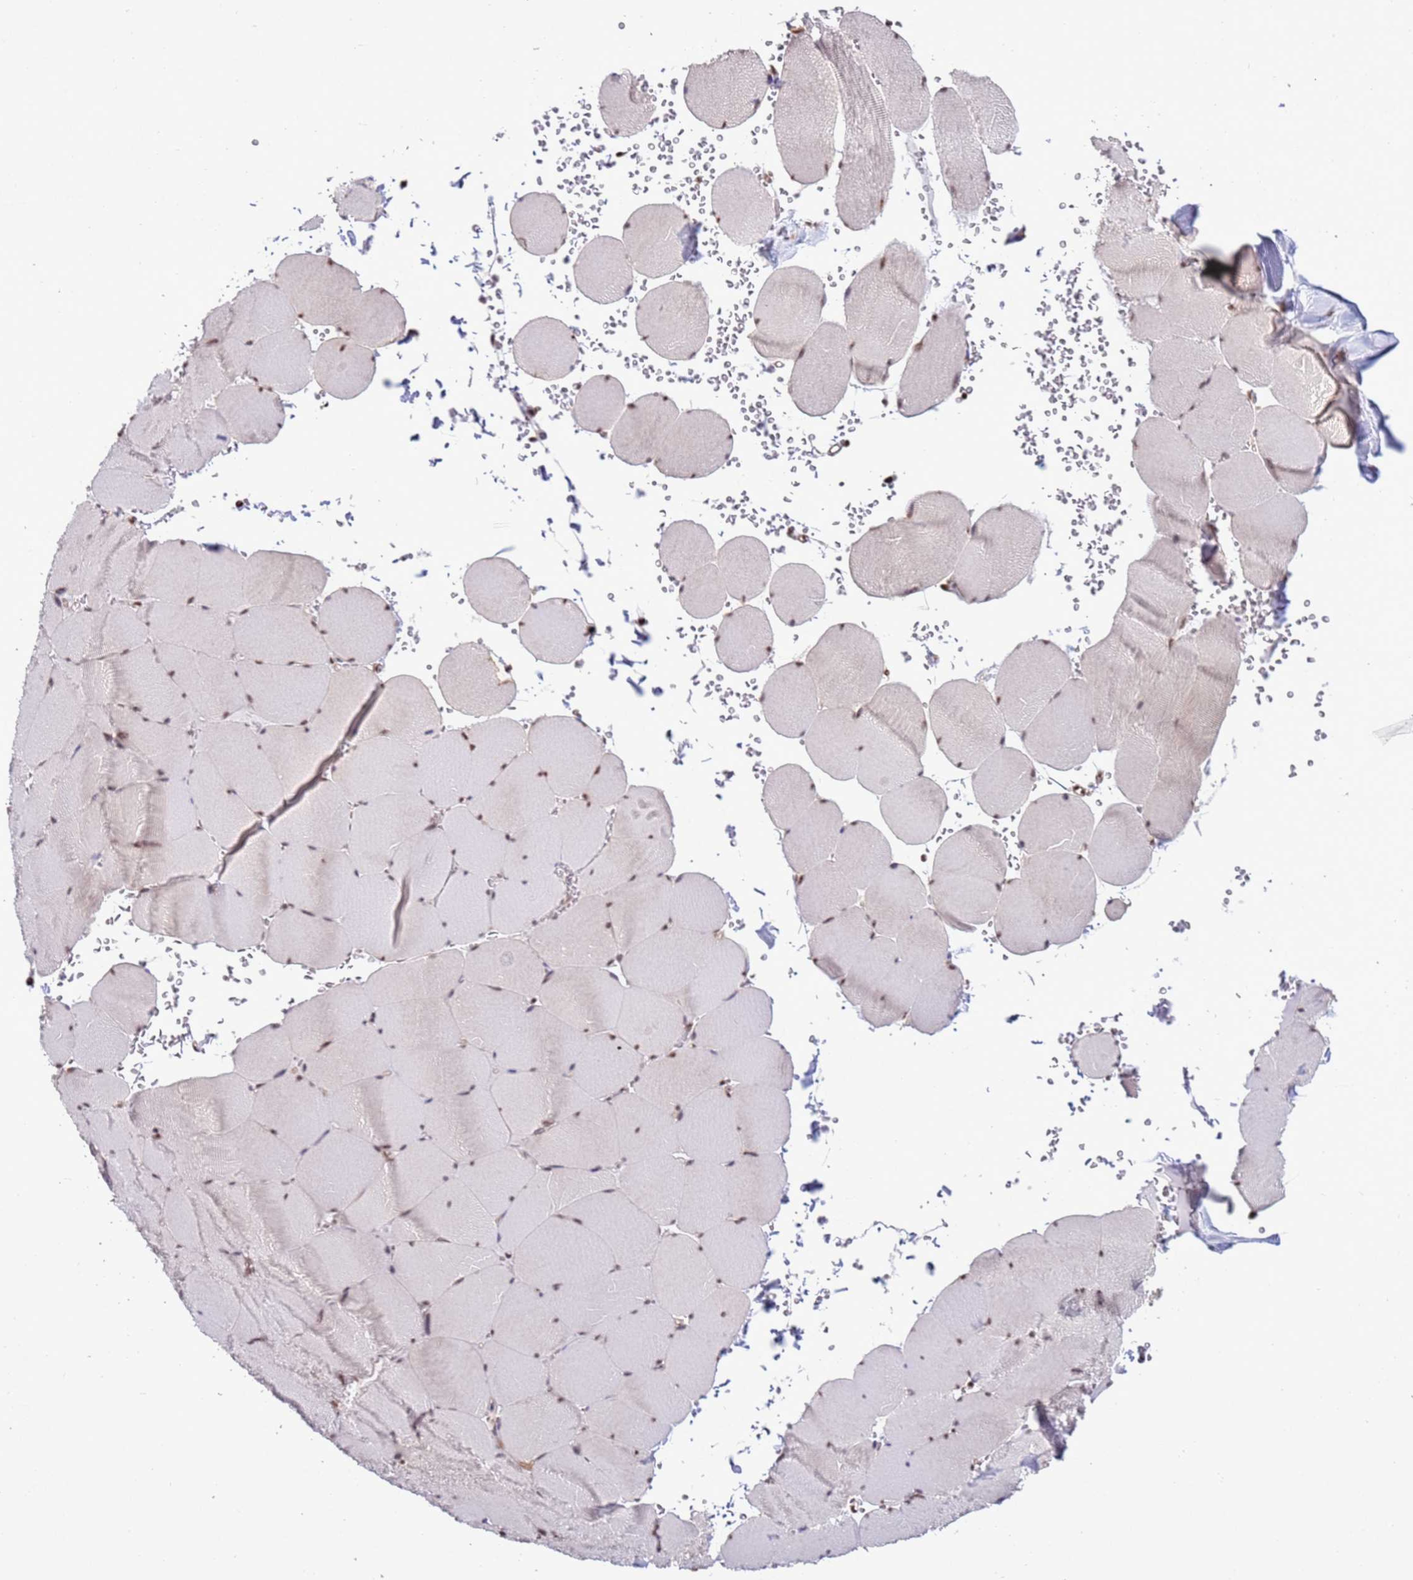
{"staining": {"intensity": "weak", "quantity": "<25%", "location": "nuclear"}, "tissue": "skeletal muscle", "cell_type": "Myocytes", "image_type": "normal", "snomed": [{"axis": "morphology", "description": "Normal tissue, NOS"}, {"axis": "topography", "description": "Skeletal muscle"}, {"axis": "topography", "description": "Head-Neck"}], "caption": "IHC photomicrograph of unremarkable skeletal muscle stained for a protein (brown), which exhibits no staining in myocytes.", "gene": "PRPF6", "patient": {"sex": "male", "age": 66}}